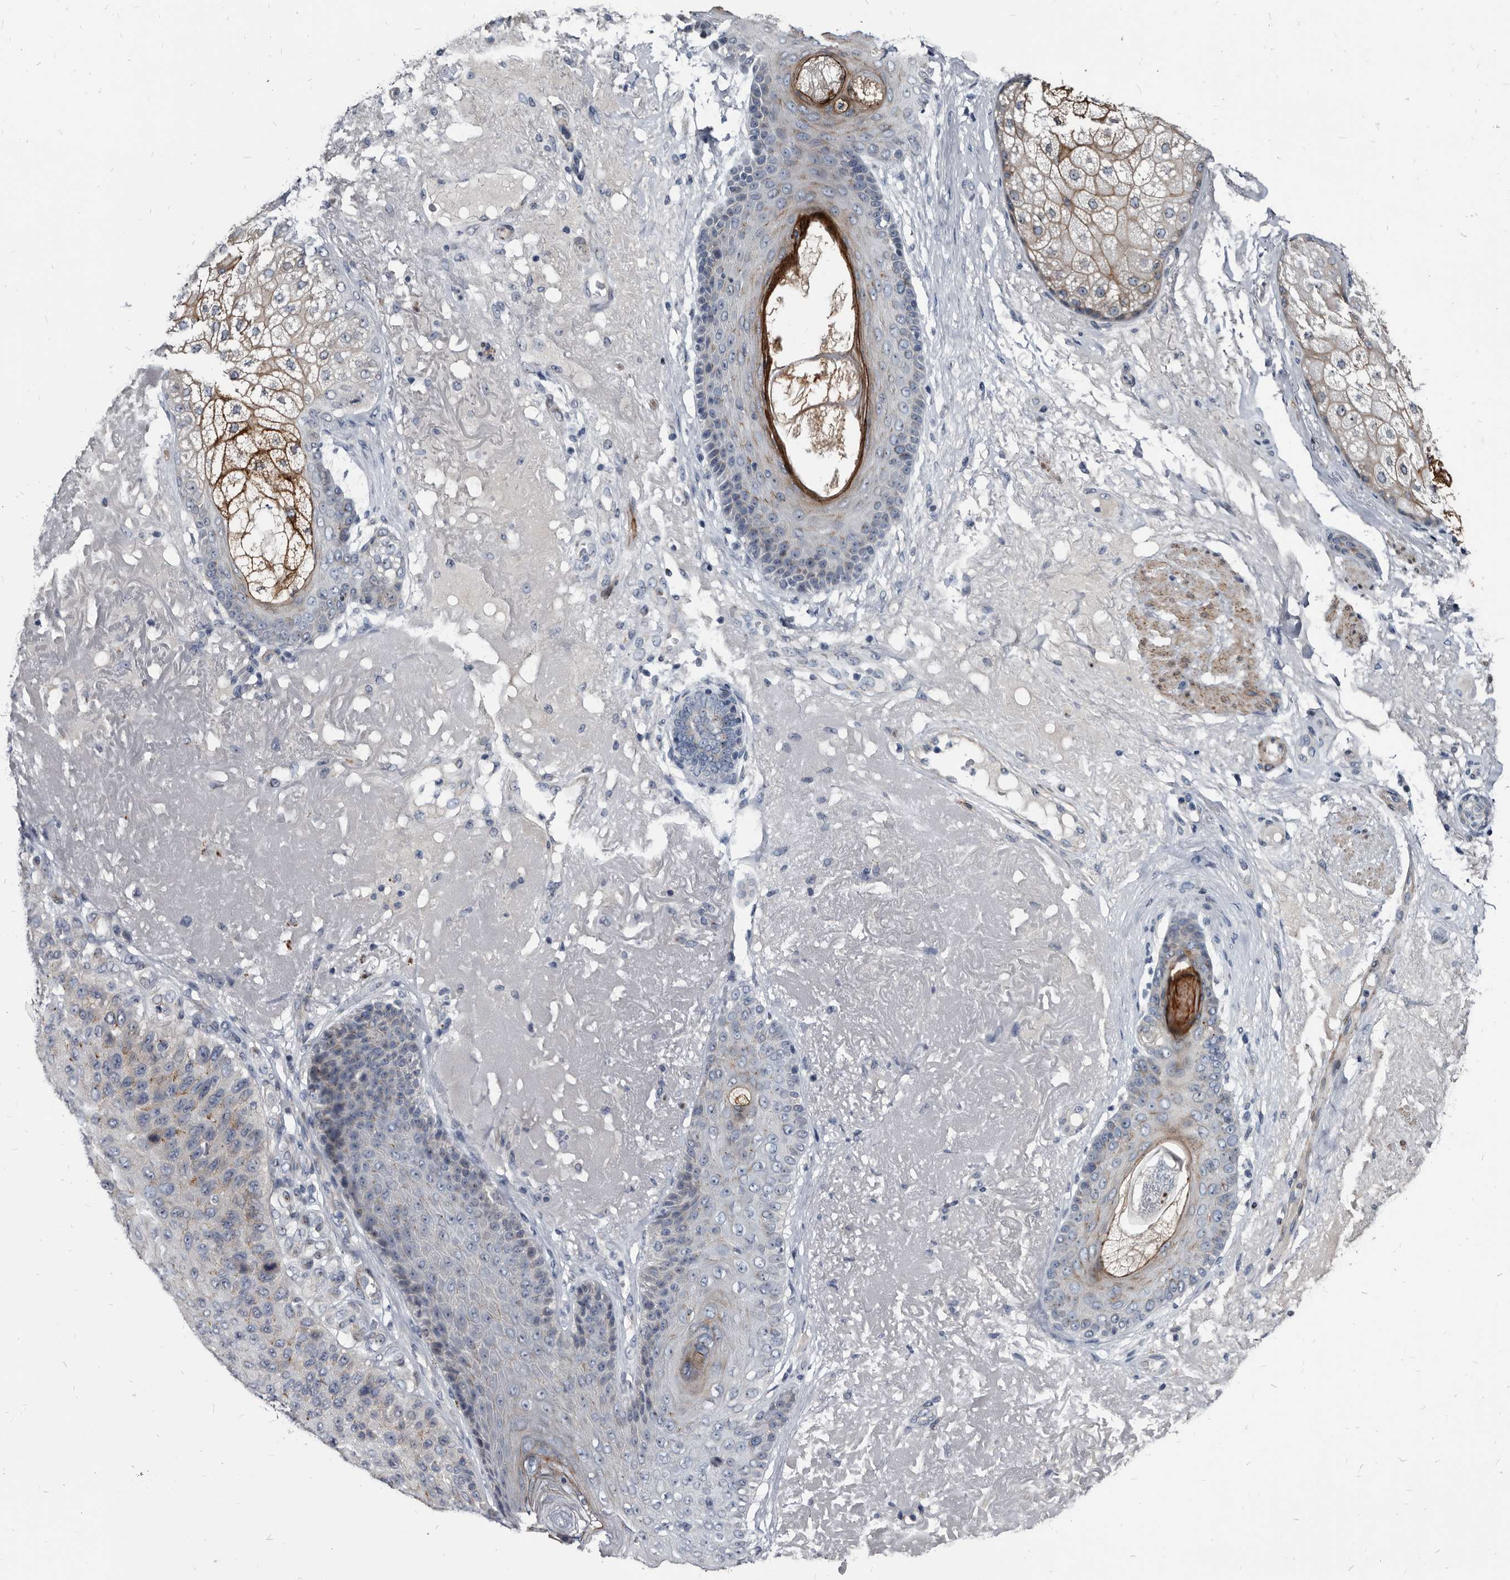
{"staining": {"intensity": "negative", "quantity": "none", "location": "none"}, "tissue": "skin cancer", "cell_type": "Tumor cells", "image_type": "cancer", "snomed": [{"axis": "morphology", "description": "Squamous cell carcinoma, NOS"}, {"axis": "topography", "description": "Skin"}], "caption": "A micrograph of skin squamous cell carcinoma stained for a protein demonstrates no brown staining in tumor cells.", "gene": "PRSS8", "patient": {"sex": "female", "age": 88}}